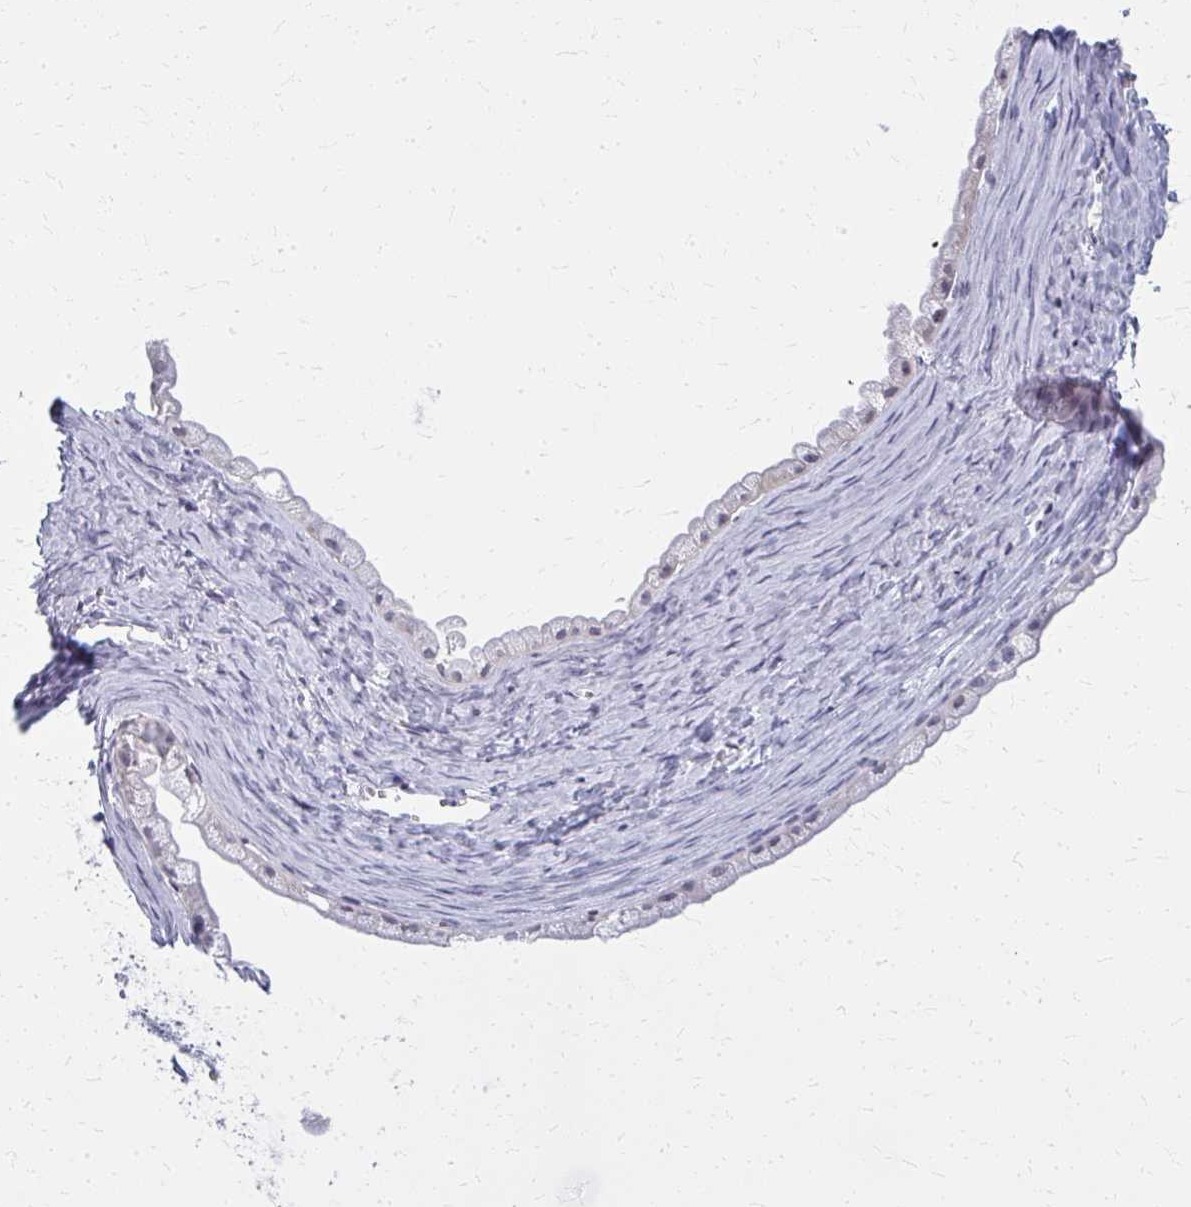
{"staining": {"intensity": "negative", "quantity": "none", "location": "none"}, "tissue": "ovarian cancer", "cell_type": "Tumor cells", "image_type": "cancer", "snomed": [{"axis": "morphology", "description": "Cystadenocarcinoma, mucinous, NOS"}, {"axis": "topography", "description": "Ovary"}], "caption": "Ovarian cancer (mucinous cystadenocarcinoma) was stained to show a protein in brown. There is no significant positivity in tumor cells.", "gene": "CASQ2", "patient": {"sex": "female", "age": 61}}